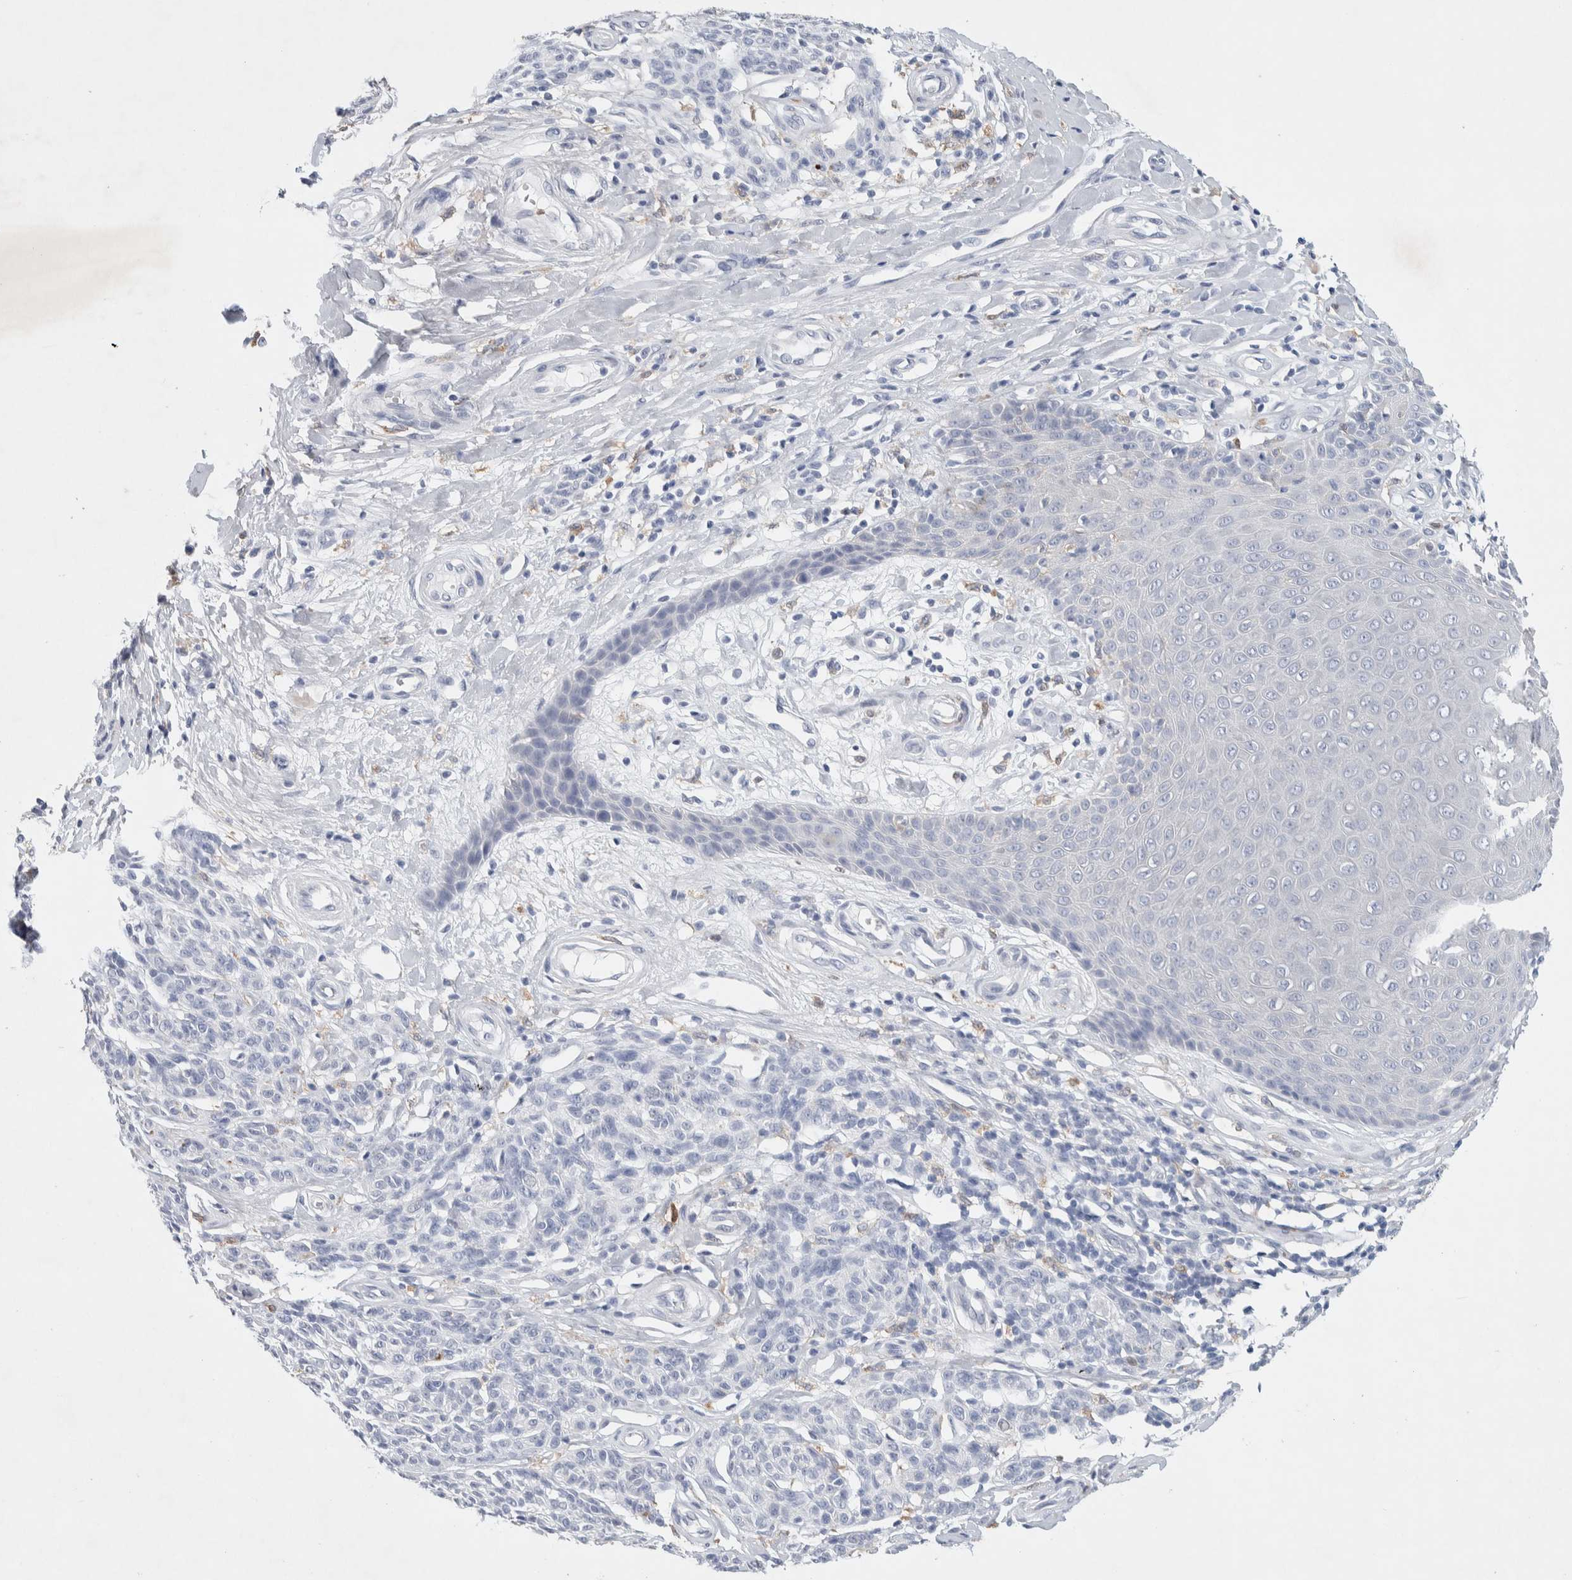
{"staining": {"intensity": "weak", "quantity": "<25%", "location": "cytoplasmic/membranous"}, "tissue": "melanoma", "cell_type": "Tumor cells", "image_type": "cancer", "snomed": [{"axis": "morphology", "description": "Malignant melanoma, NOS"}, {"axis": "topography", "description": "Skin"}], "caption": "DAB (3,3'-diaminobenzidine) immunohistochemical staining of human malignant melanoma exhibits no significant positivity in tumor cells. (Stains: DAB (3,3'-diaminobenzidine) IHC with hematoxylin counter stain, Microscopy: brightfield microscopy at high magnification).", "gene": "NCF2", "patient": {"sex": "female", "age": 64}}